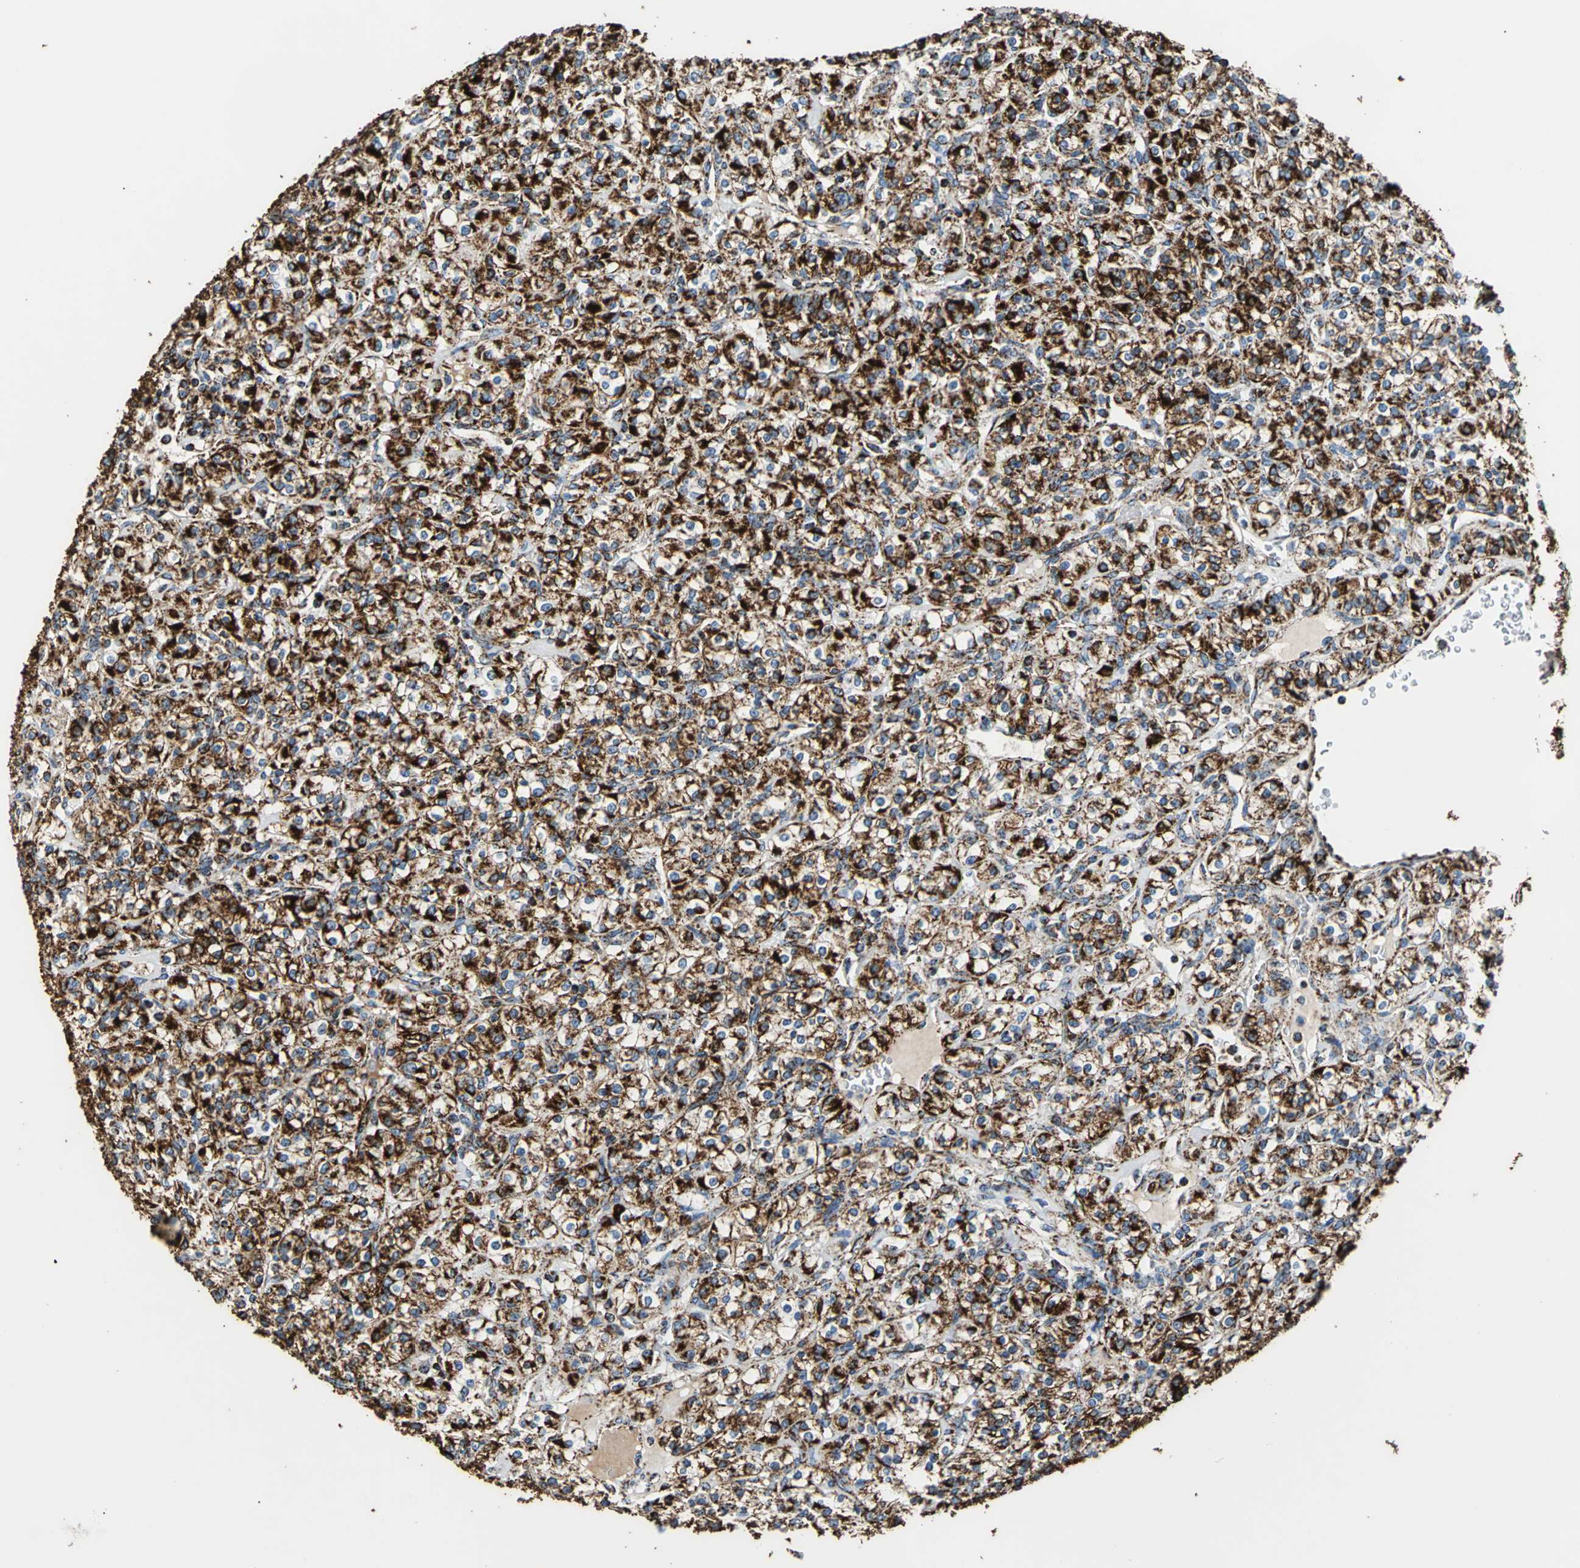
{"staining": {"intensity": "strong", "quantity": ">75%", "location": "cytoplasmic/membranous"}, "tissue": "renal cancer", "cell_type": "Tumor cells", "image_type": "cancer", "snomed": [{"axis": "morphology", "description": "Adenocarcinoma, NOS"}, {"axis": "topography", "description": "Kidney"}], "caption": "Immunohistochemical staining of human renal adenocarcinoma exhibits high levels of strong cytoplasmic/membranous protein staining in approximately >75% of tumor cells.", "gene": "ECH1", "patient": {"sex": "male", "age": 77}}